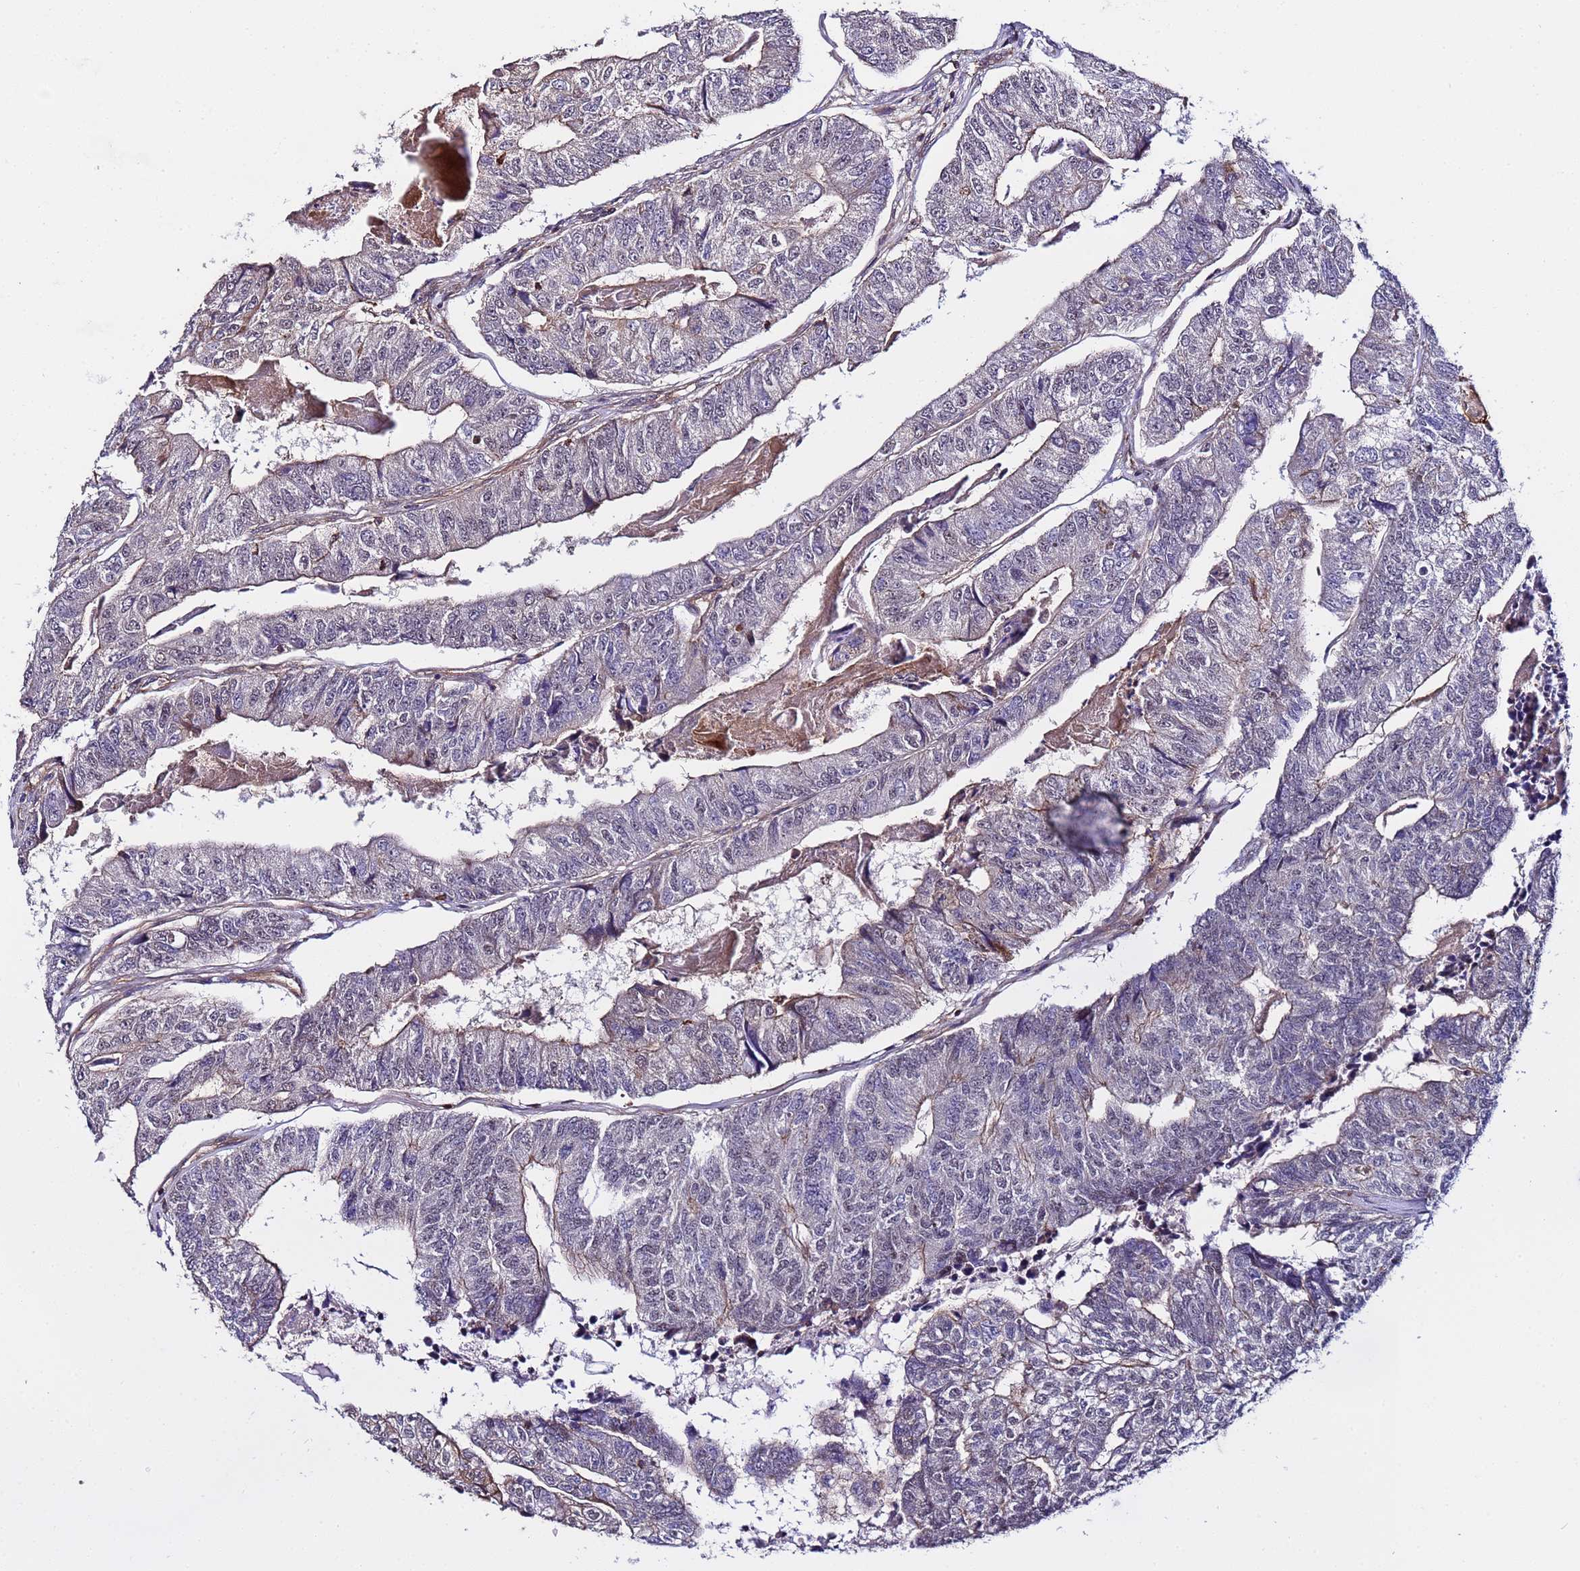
{"staining": {"intensity": "weak", "quantity": "25%-75%", "location": "cytoplasmic/membranous"}, "tissue": "colorectal cancer", "cell_type": "Tumor cells", "image_type": "cancer", "snomed": [{"axis": "morphology", "description": "Adenocarcinoma, NOS"}, {"axis": "topography", "description": "Colon"}], "caption": "IHC (DAB) staining of human adenocarcinoma (colorectal) displays weak cytoplasmic/membranous protein expression in about 25%-75% of tumor cells. The staining was performed using DAB (3,3'-diaminobenzidine), with brown indicating positive protein expression. Nuclei are stained blue with hematoxylin.", "gene": "STK38", "patient": {"sex": "female", "age": 67}}